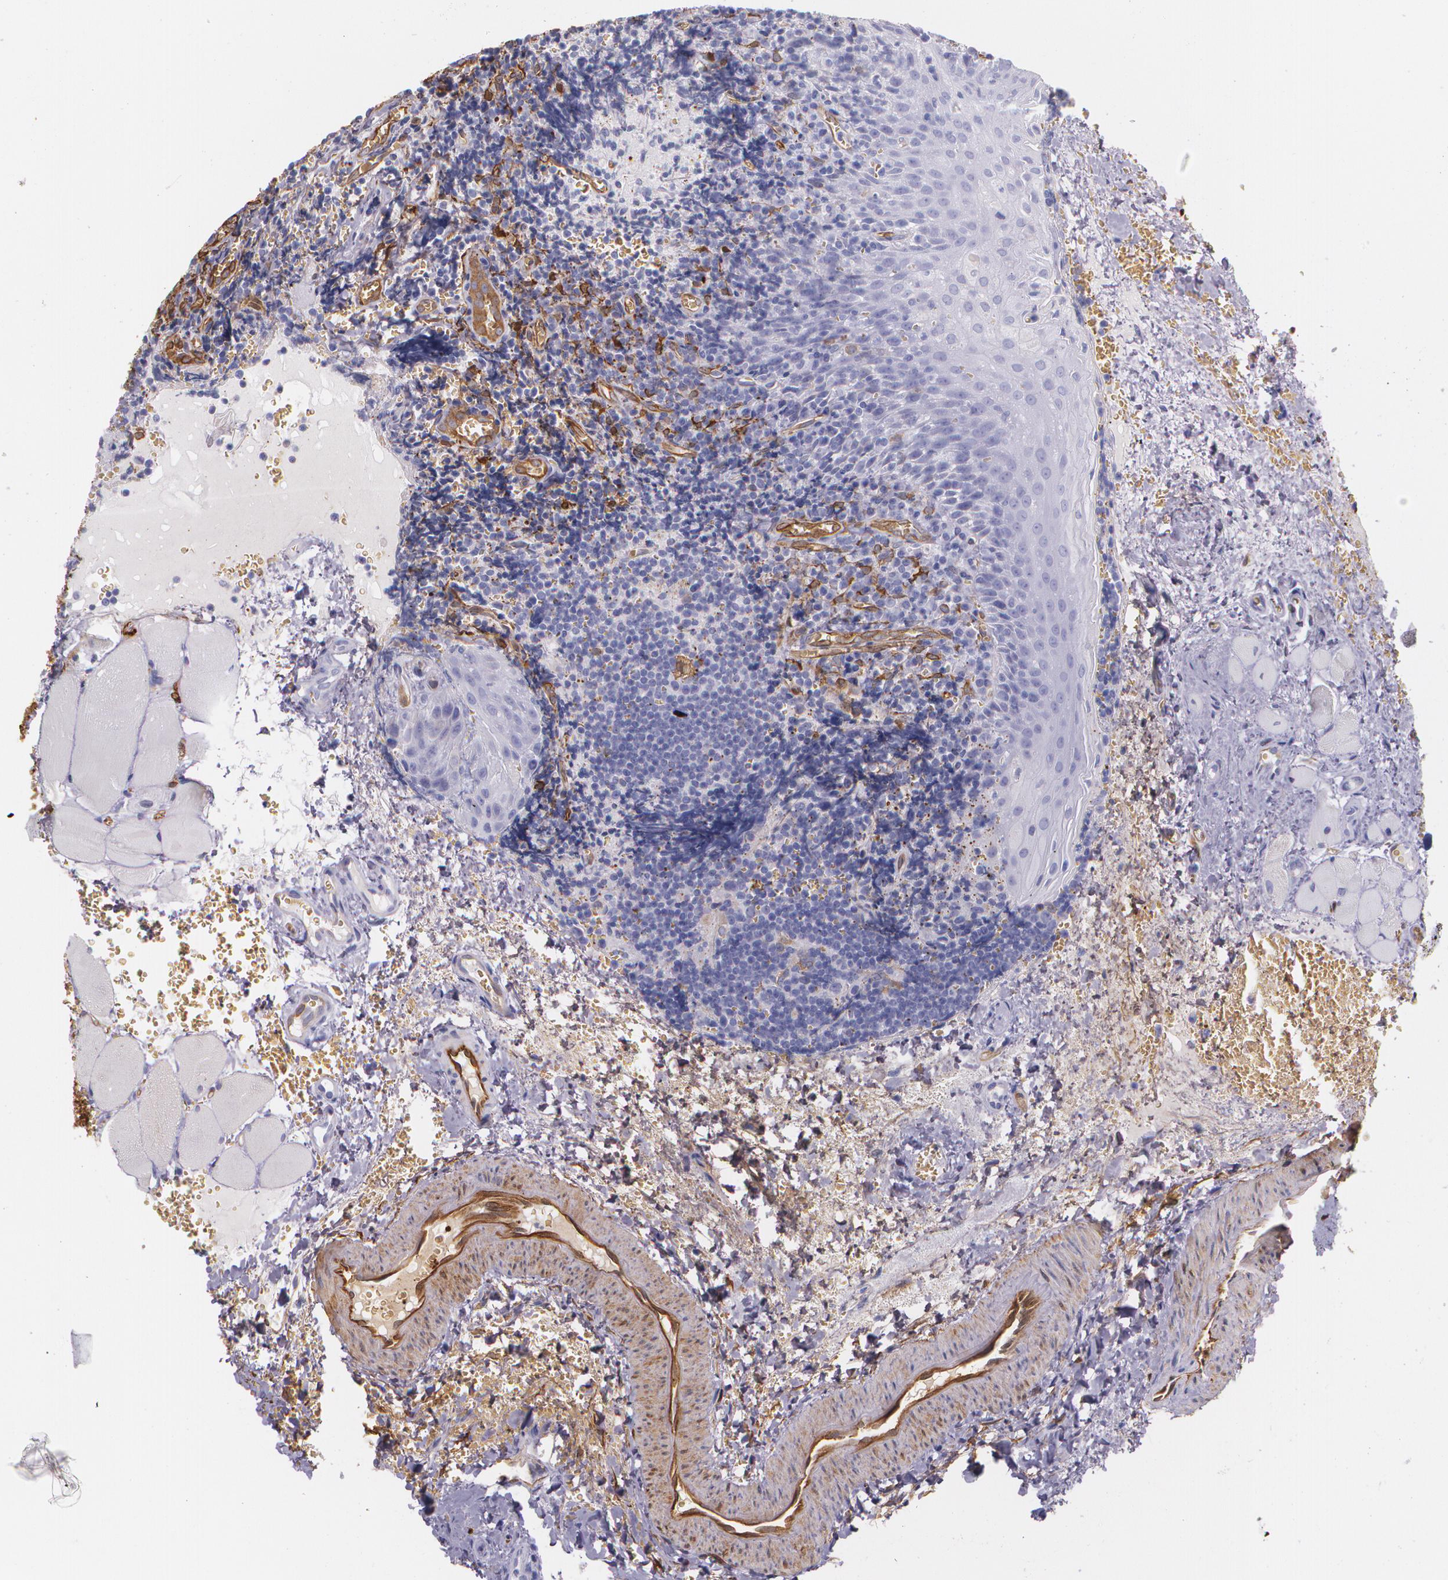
{"staining": {"intensity": "negative", "quantity": "none", "location": "none"}, "tissue": "tonsil", "cell_type": "Germinal center cells", "image_type": "normal", "snomed": [{"axis": "morphology", "description": "Normal tissue, NOS"}, {"axis": "topography", "description": "Tonsil"}], "caption": "Immunohistochemical staining of benign human tonsil reveals no significant positivity in germinal center cells.", "gene": "MMP2", "patient": {"sex": "male", "age": 20}}